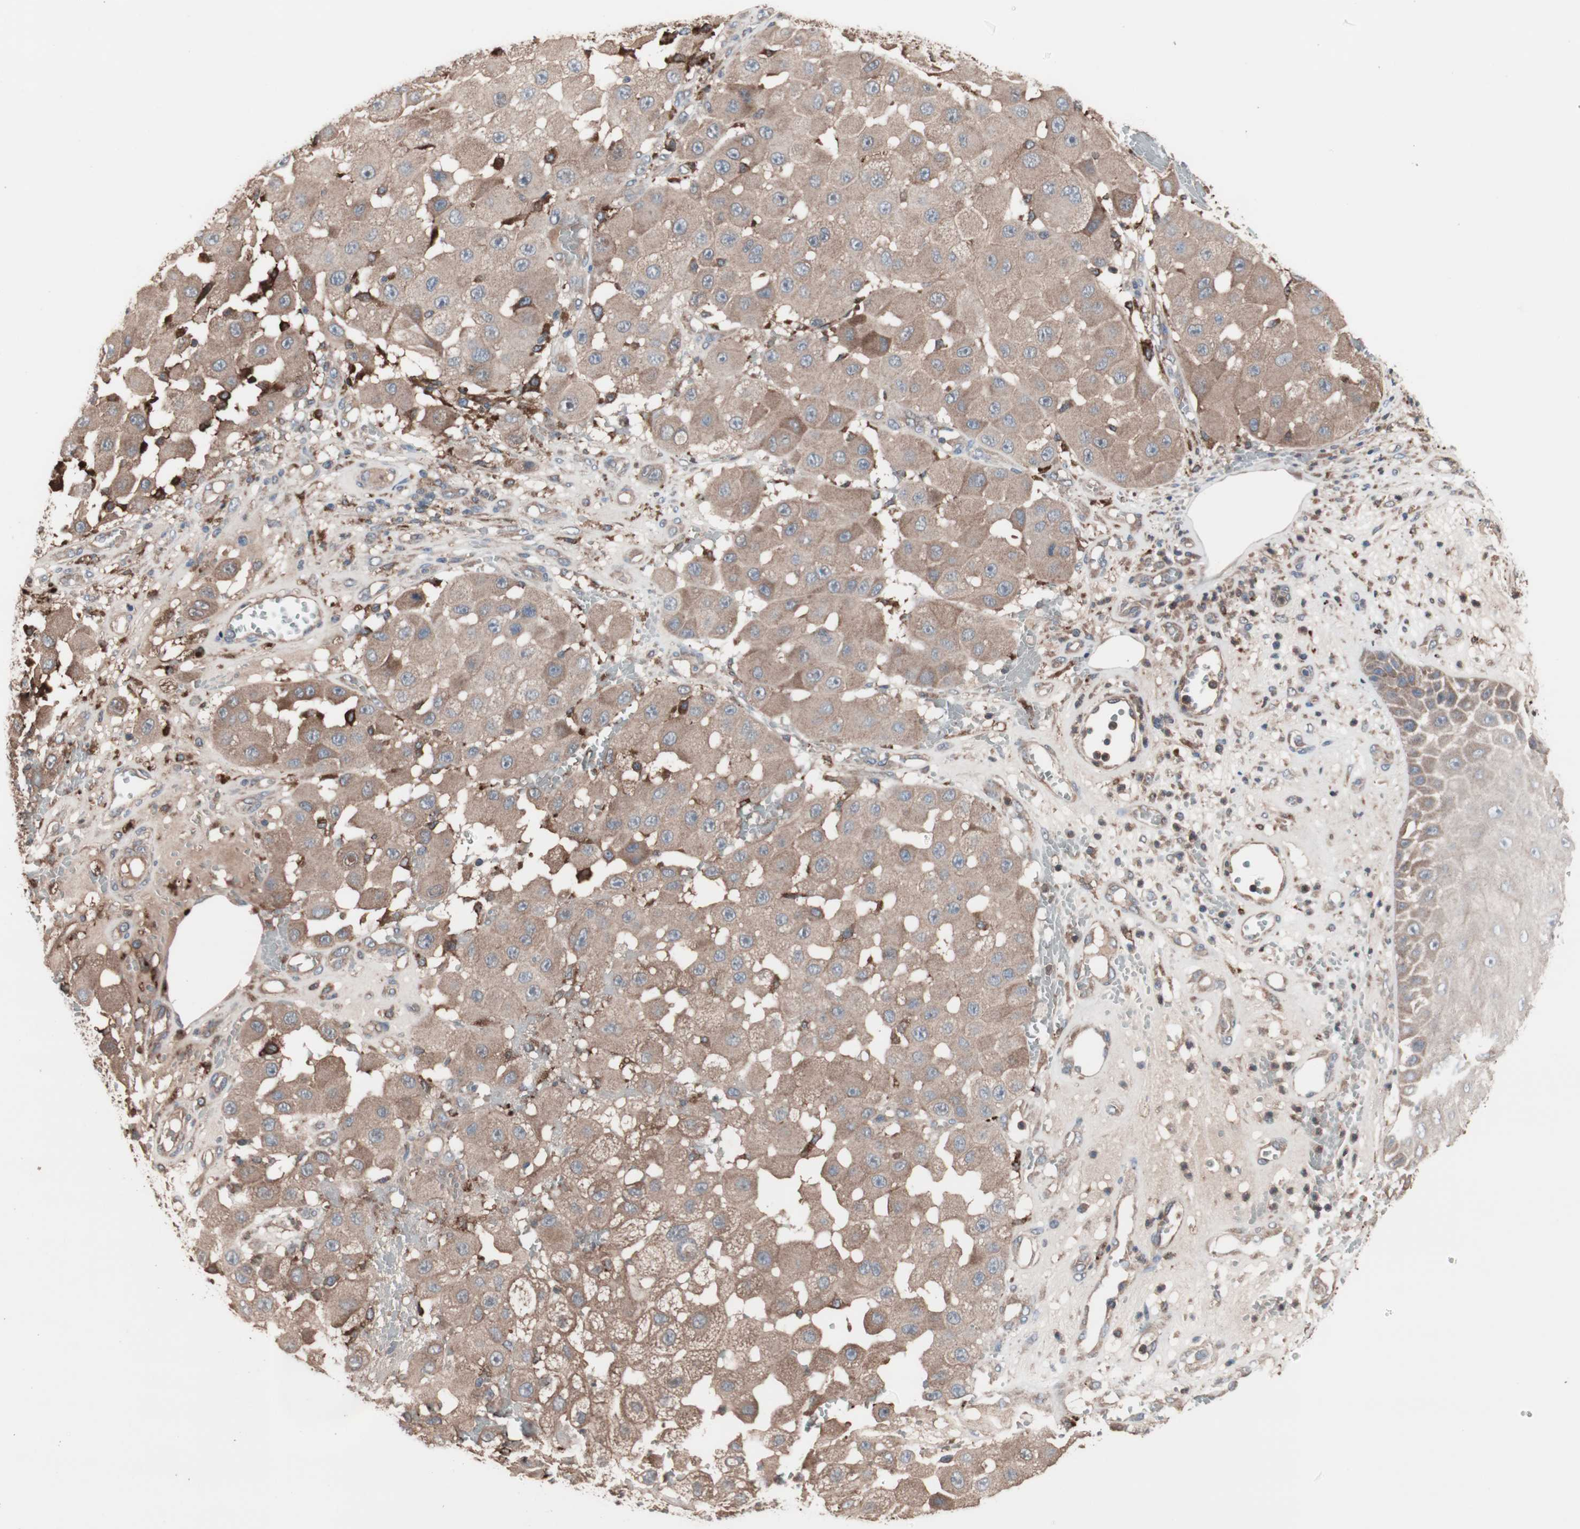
{"staining": {"intensity": "weak", "quantity": ">75%", "location": "cytoplasmic/membranous"}, "tissue": "melanoma", "cell_type": "Tumor cells", "image_type": "cancer", "snomed": [{"axis": "morphology", "description": "Malignant melanoma, NOS"}, {"axis": "topography", "description": "Skin"}], "caption": "IHC photomicrograph of human malignant melanoma stained for a protein (brown), which reveals low levels of weak cytoplasmic/membranous staining in approximately >75% of tumor cells.", "gene": "ATG7", "patient": {"sex": "female", "age": 81}}